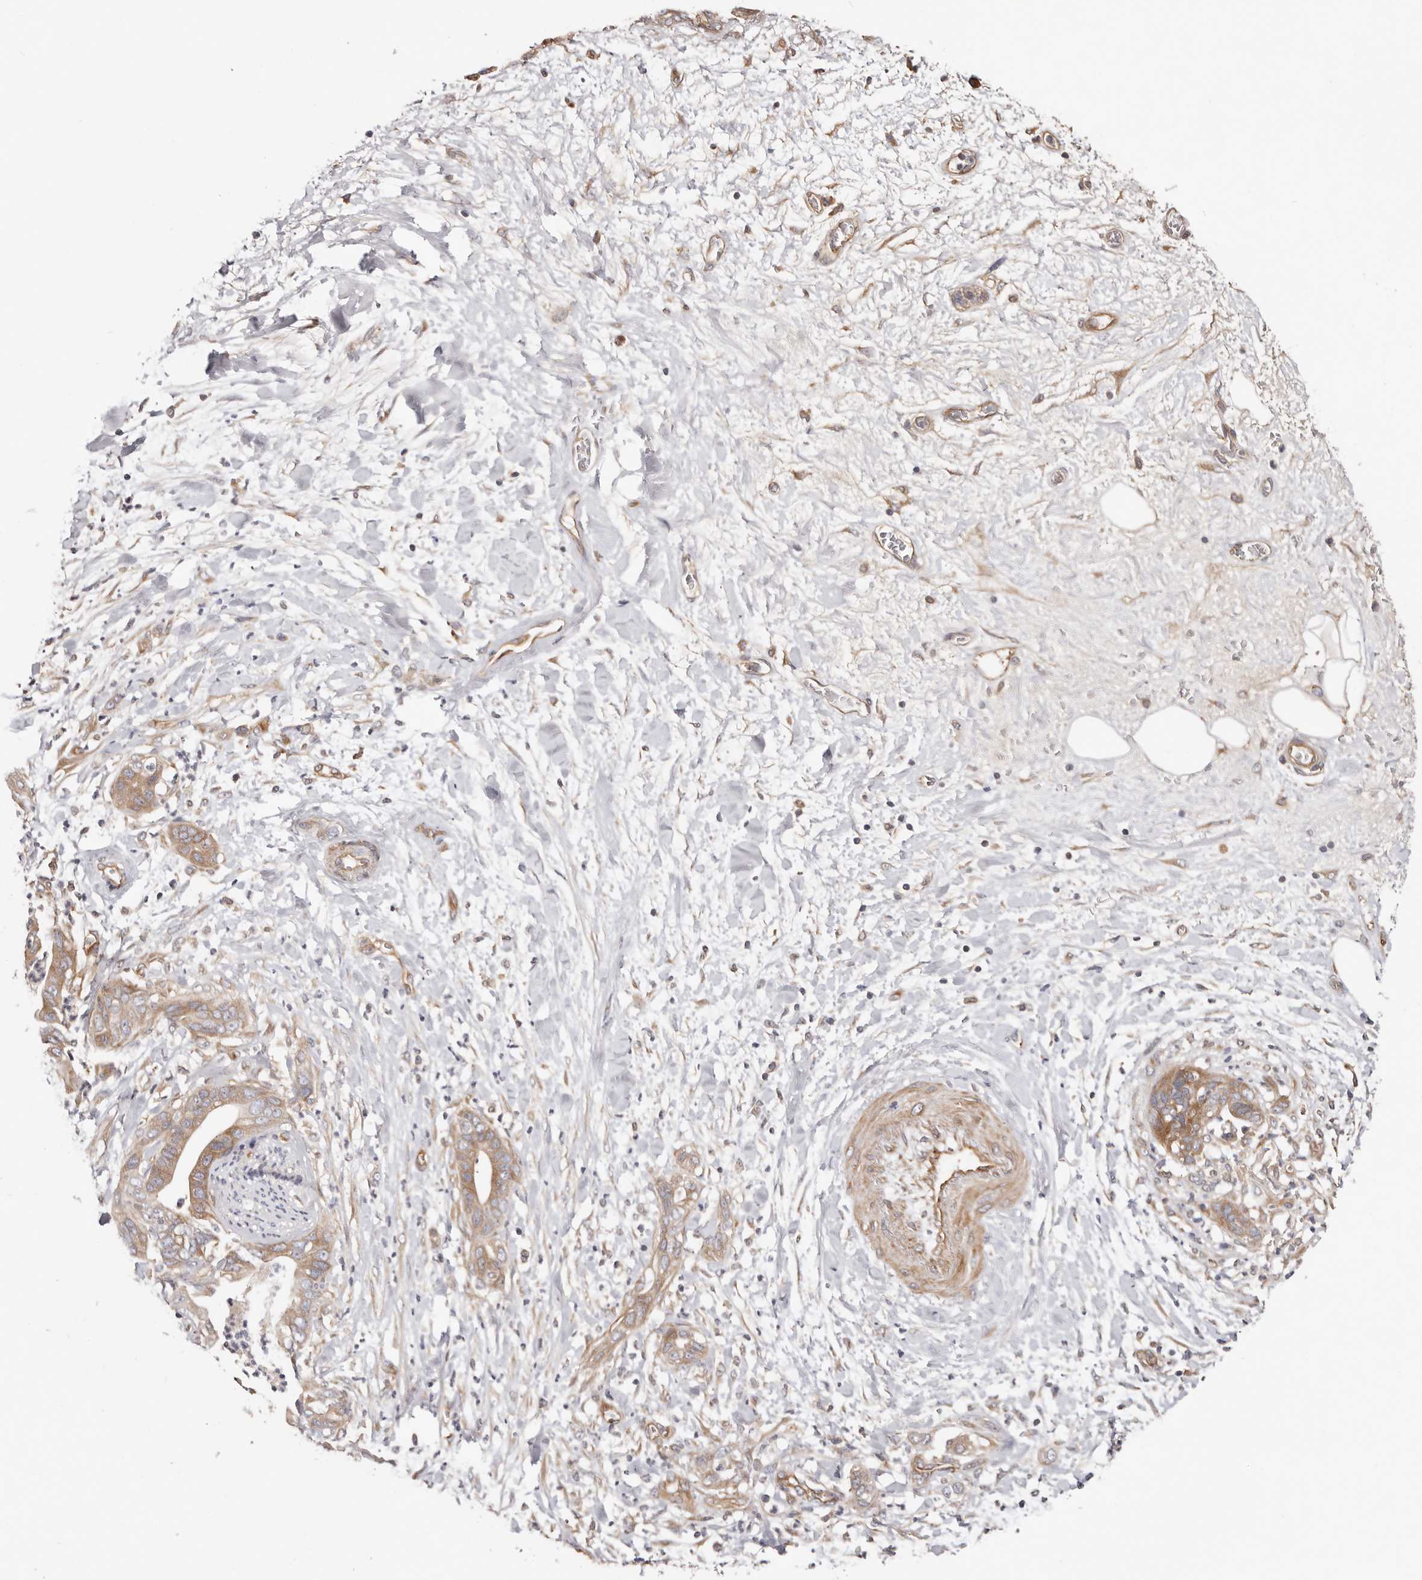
{"staining": {"intensity": "moderate", "quantity": ">75%", "location": "cytoplasmic/membranous"}, "tissue": "pancreatic cancer", "cell_type": "Tumor cells", "image_type": "cancer", "snomed": [{"axis": "morphology", "description": "Adenocarcinoma, NOS"}, {"axis": "topography", "description": "Pancreas"}], "caption": "Immunohistochemical staining of adenocarcinoma (pancreatic) reveals moderate cytoplasmic/membranous protein staining in about >75% of tumor cells.", "gene": "MACF1", "patient": {"sex": "female", "age": 78}}